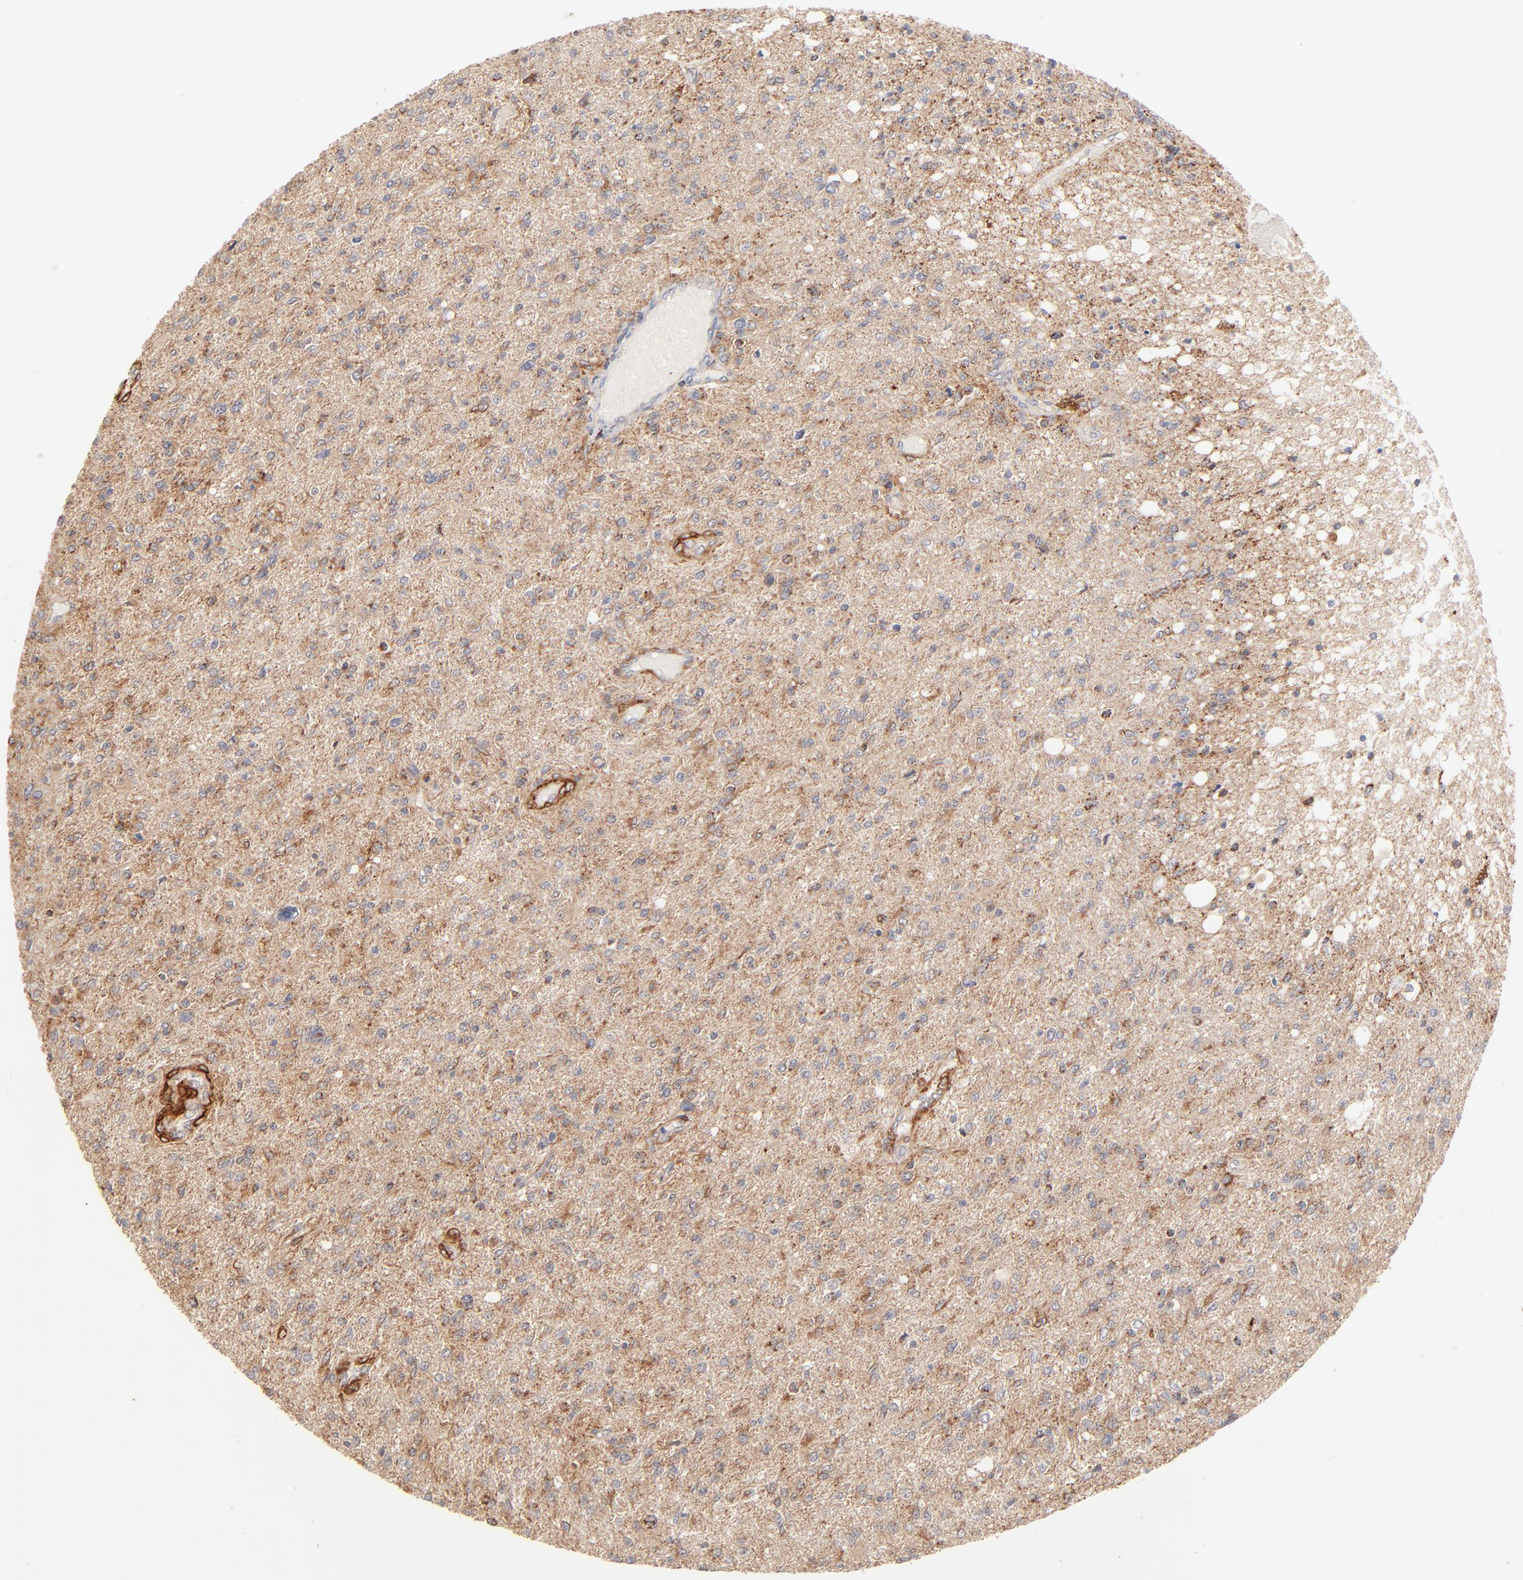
{"staining": {"intensity": "moderate", "quantity": ">75%", "location": "cytoplasmic/membranous"}, "tissue": "glioma", "cell_type": "Tumor cells", "image_type": "cancer", "snomed": [{"axis": "morphology", "description": "Glioma, malignant, High grade"}, {"axis": "topography", "description": "Cerebral cortex"}], "caption": "The immunohistochemical stain highlights moderate cytoplasmic/membranous positivity in tumor cells of malignant glioma (high-grade) tissue. (Stains: DAB (3,3'-diaminobenzidine) in brown, nuclei in blue, Microscopy: brightfield microscopy at high magnification).", "gene": "CSPG4", "patient": {"sex": "male", "age": 76}}